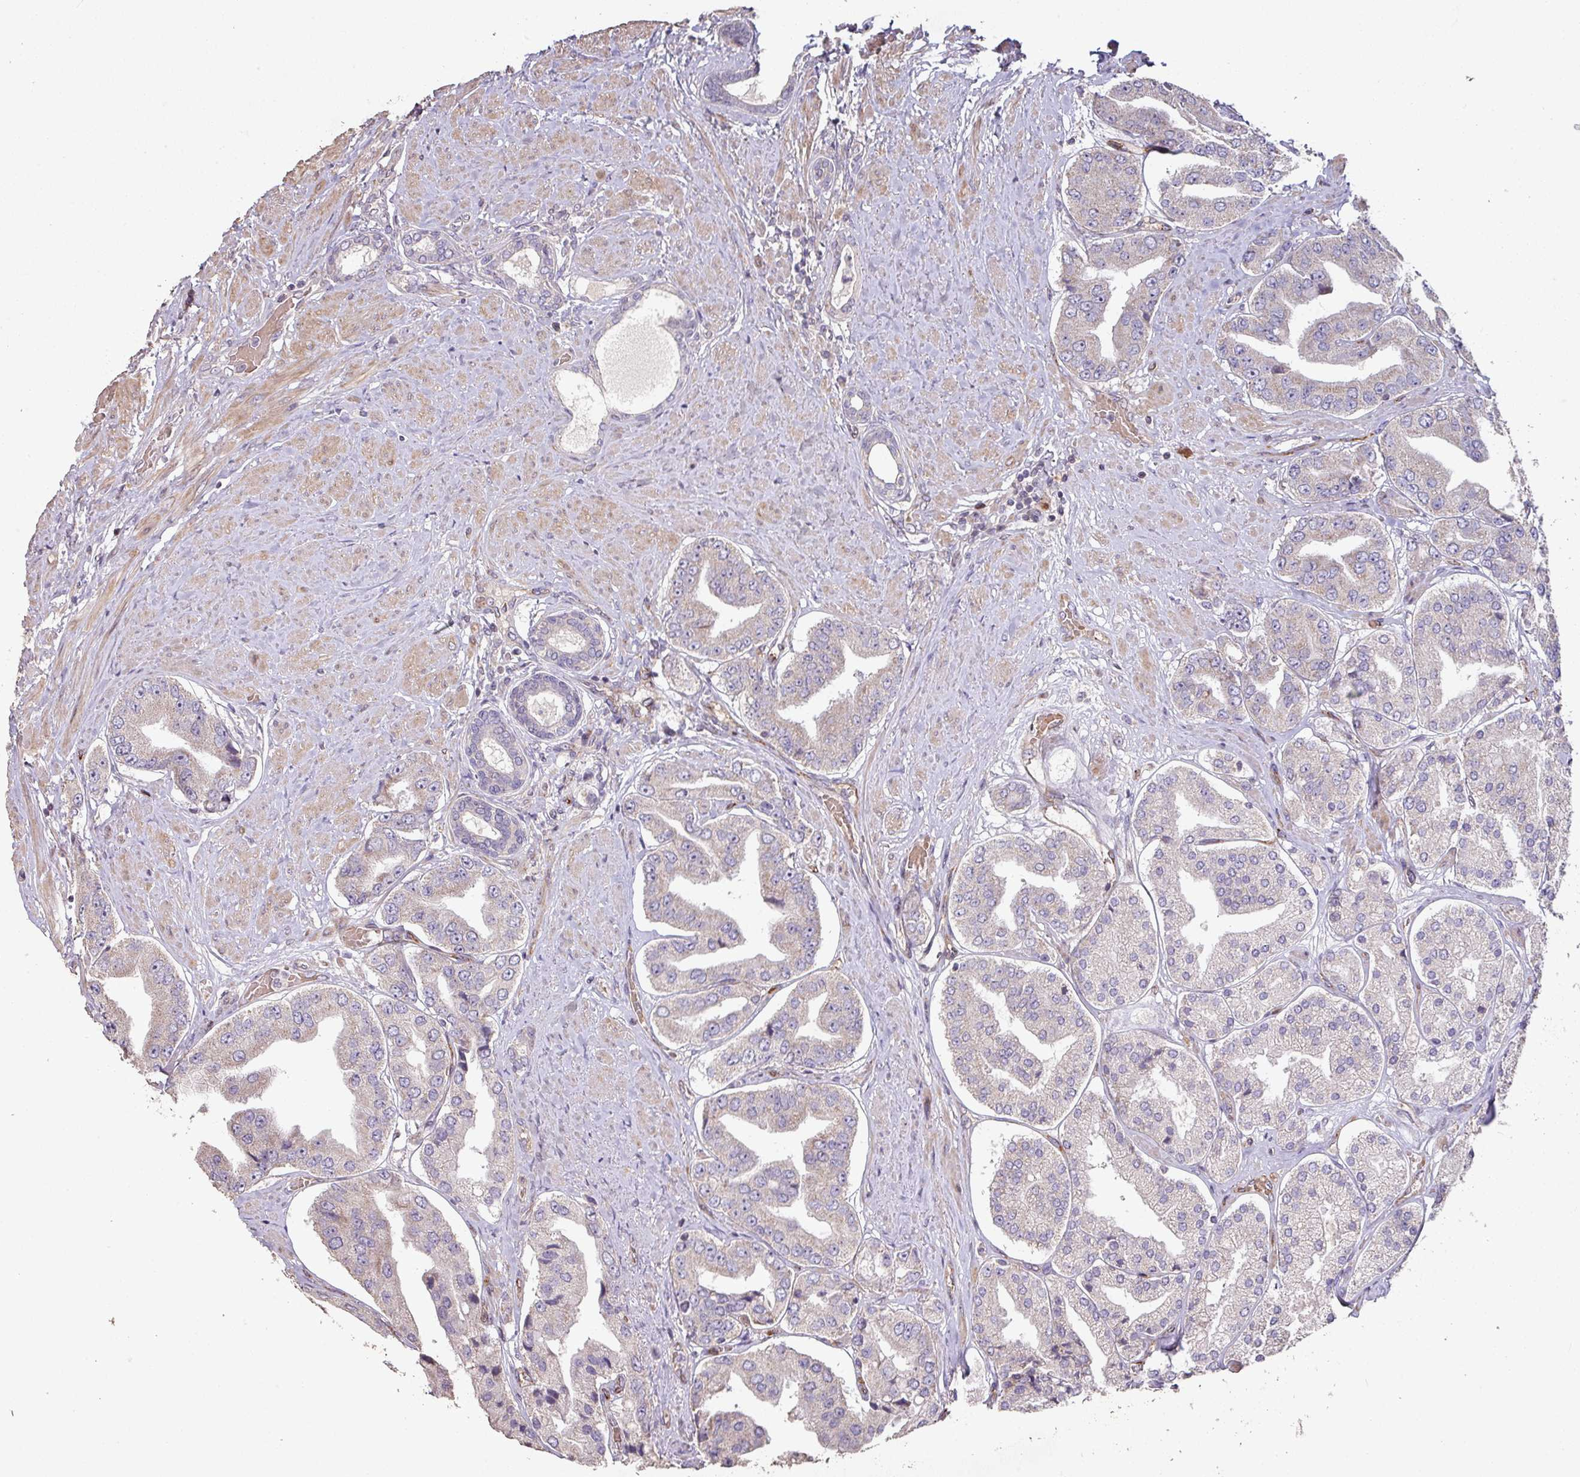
{"staining": {"intensity": "negative", "quantity": "none", "location": "none"}, "tissue": "prostate cancer", "cell_type": "Tumor cells", "image_type": "cancer", "snomed": [{"axis": "morphology", "description": "Adenocarcinoma, High grade"}, {"axis": "topography", "description": "Prostate"}], "caption": "Prostate cancer (adenocarcinoma (high-grade)) stained for a protein using IHC reveals no expression tumor cells.", "gene": "RPL23A", "patient": {"sex": "male", "age": 63}}